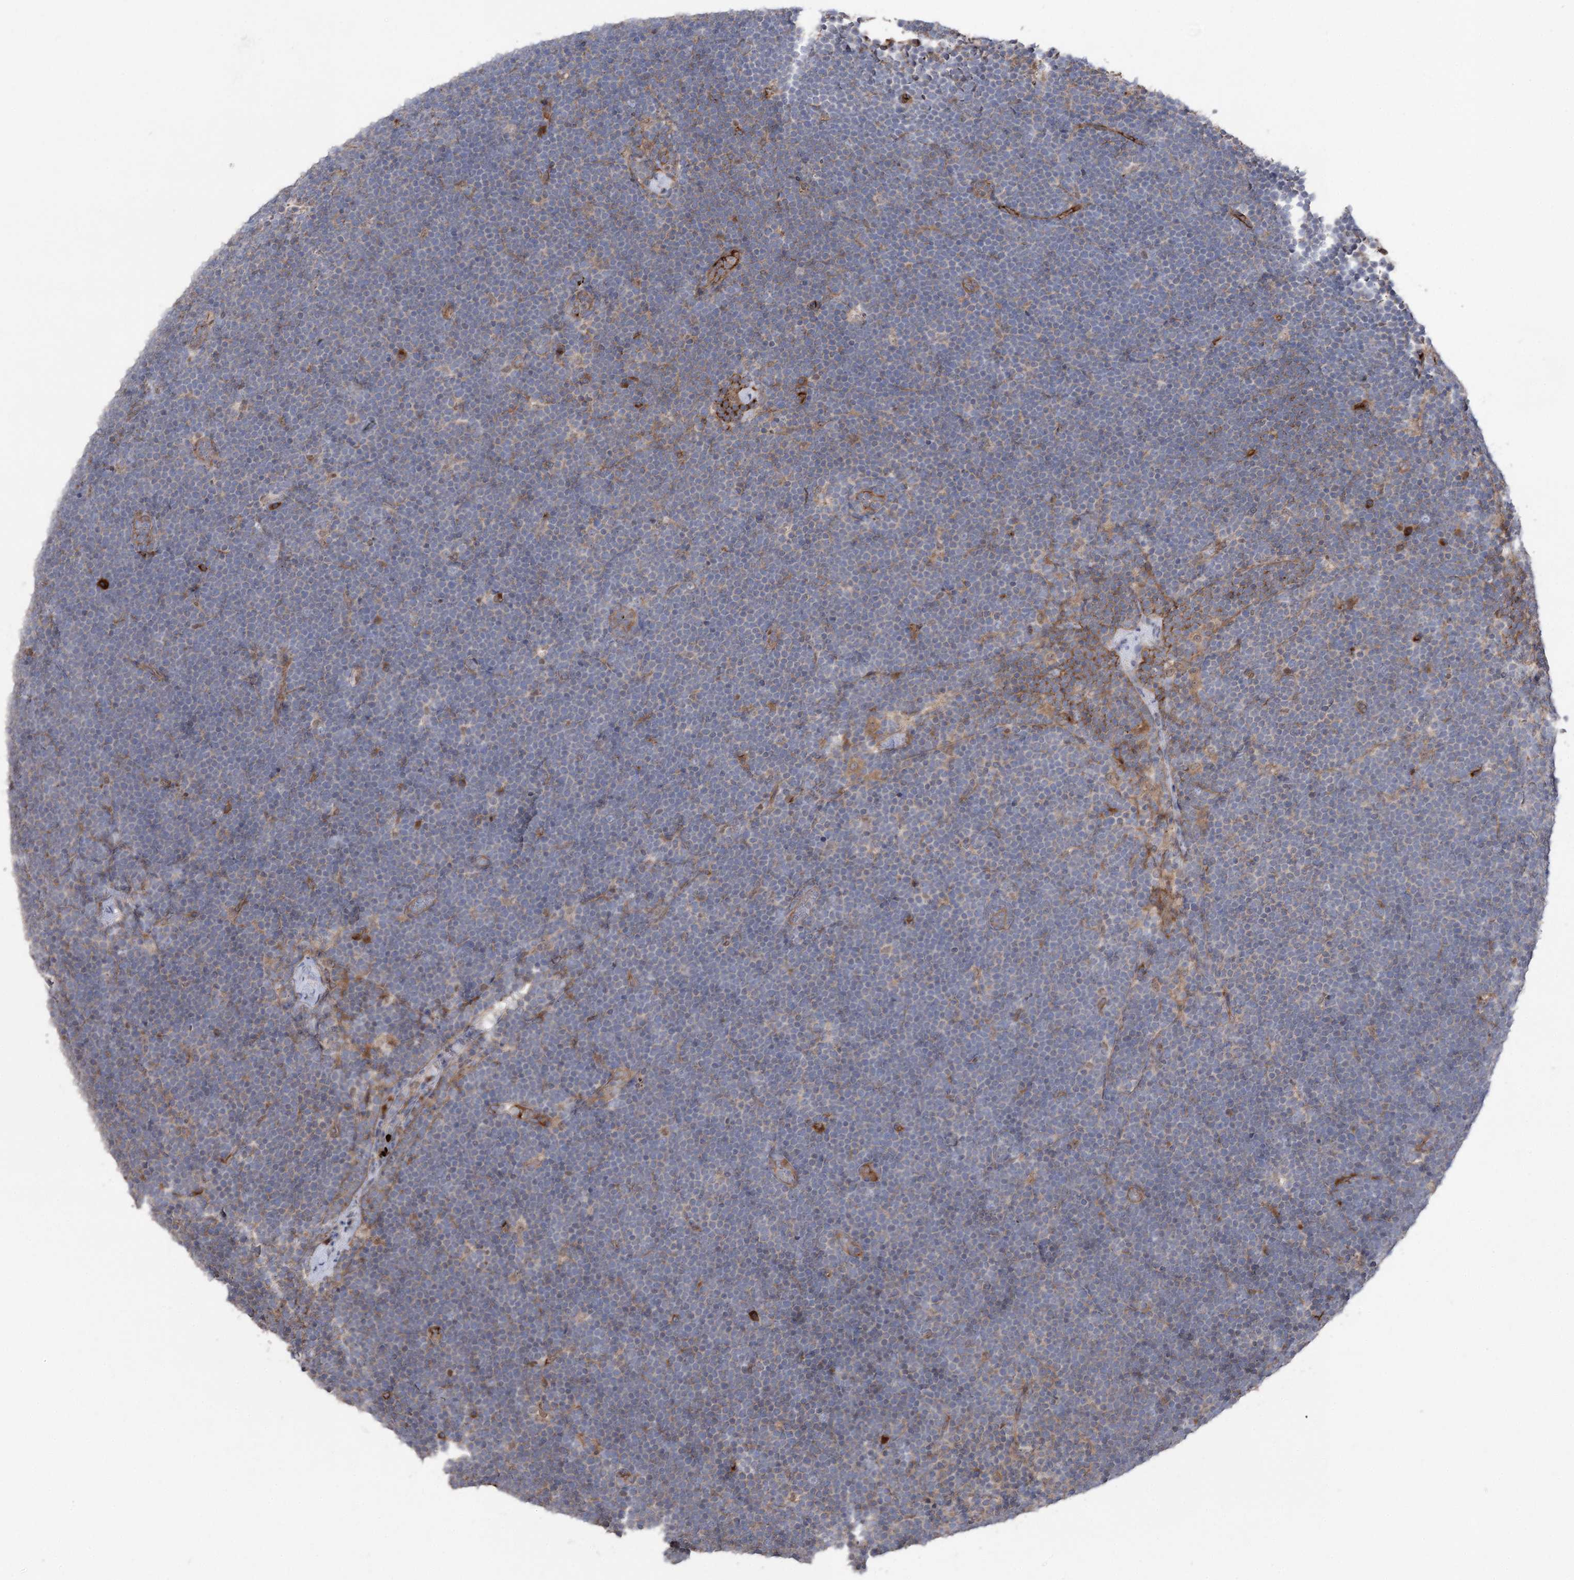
{"staining": {"intensity": "negative", "quantity": "none", "location": "none"}, "tissue": "lymphoma", "cell_type": "Tumor cells", "image_type": "cancer", "snomed": [{"axis": "morphology", "description": "Malignant lymphoma, non-Hodgkin's type, High grade"}, {"axis": "topography", "description": "Lymph node"}], "caption": "Tumor cells are negative for protein expression in human high-grade malignant lymphoma, non-Hodgkin's type.", "gene": "OTUD1", "patient": {"sex": "male", "age": 13}}